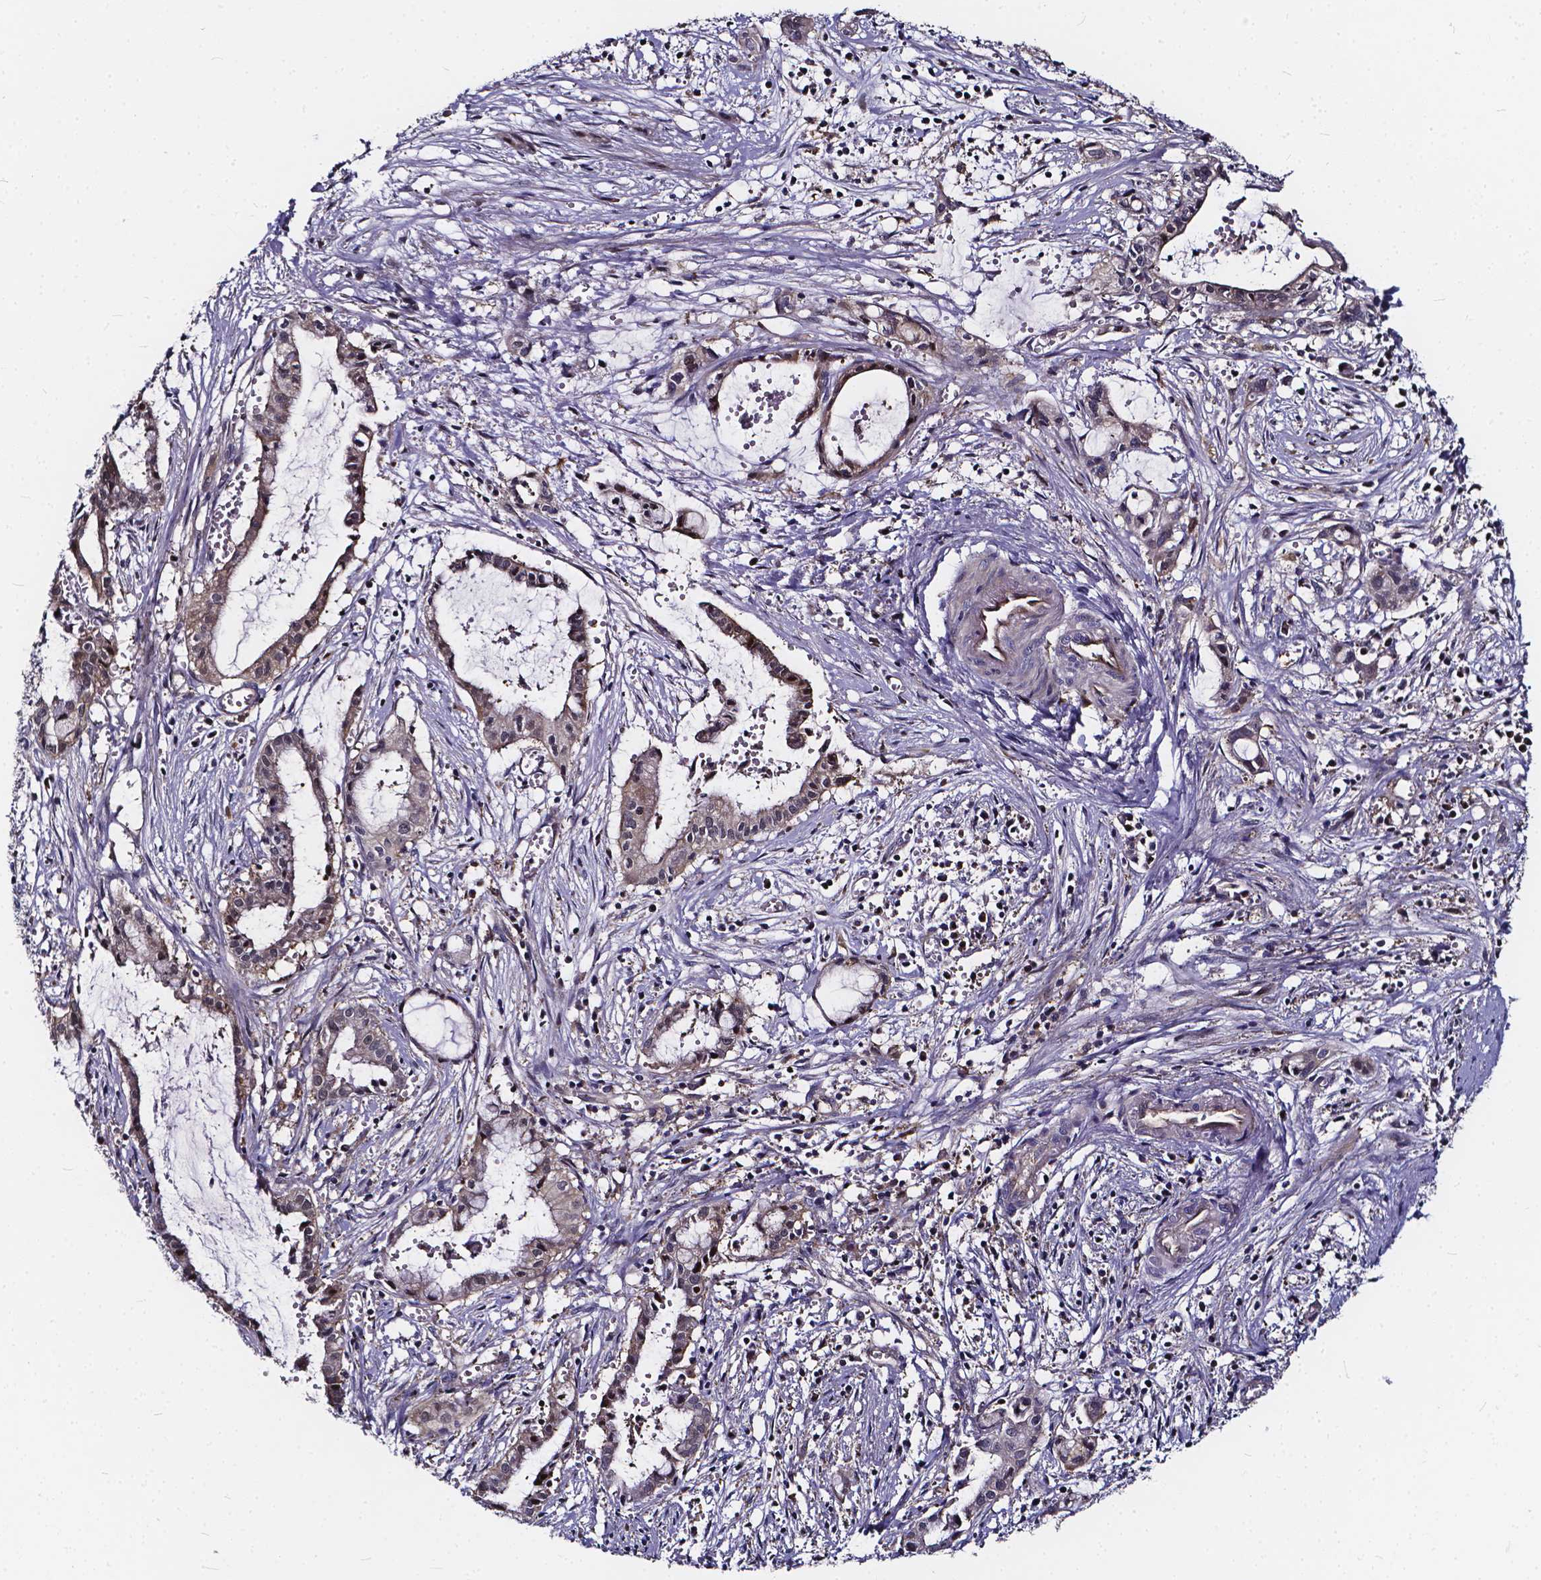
{"staining": {"intensity": "weak", "quantity": "<25%", "location": "cytoplasmic/membranous"}, "tissue": "pancreatic cancer", "cell_type": "Tumor cells", "image_type": "cancer", "snomed": [{"axis": "morphology", "description": "Adenocarcinoma, NOS"}, {"axis": "topography", "description": "Pancreas"}], "caption": "This is a micrograph of immunohistochemistry (IHC) staining of pancreatic adenocarcinoma, which shows no expression in tumor cells. (Stains: DAB immunohistochemistry (IHC) with hematoxylin counter stain, Microscopy: brightfield microscopy at high magnification).", "gene": "SOWAHA", "patient": {"sex": "male", "age": 48}}